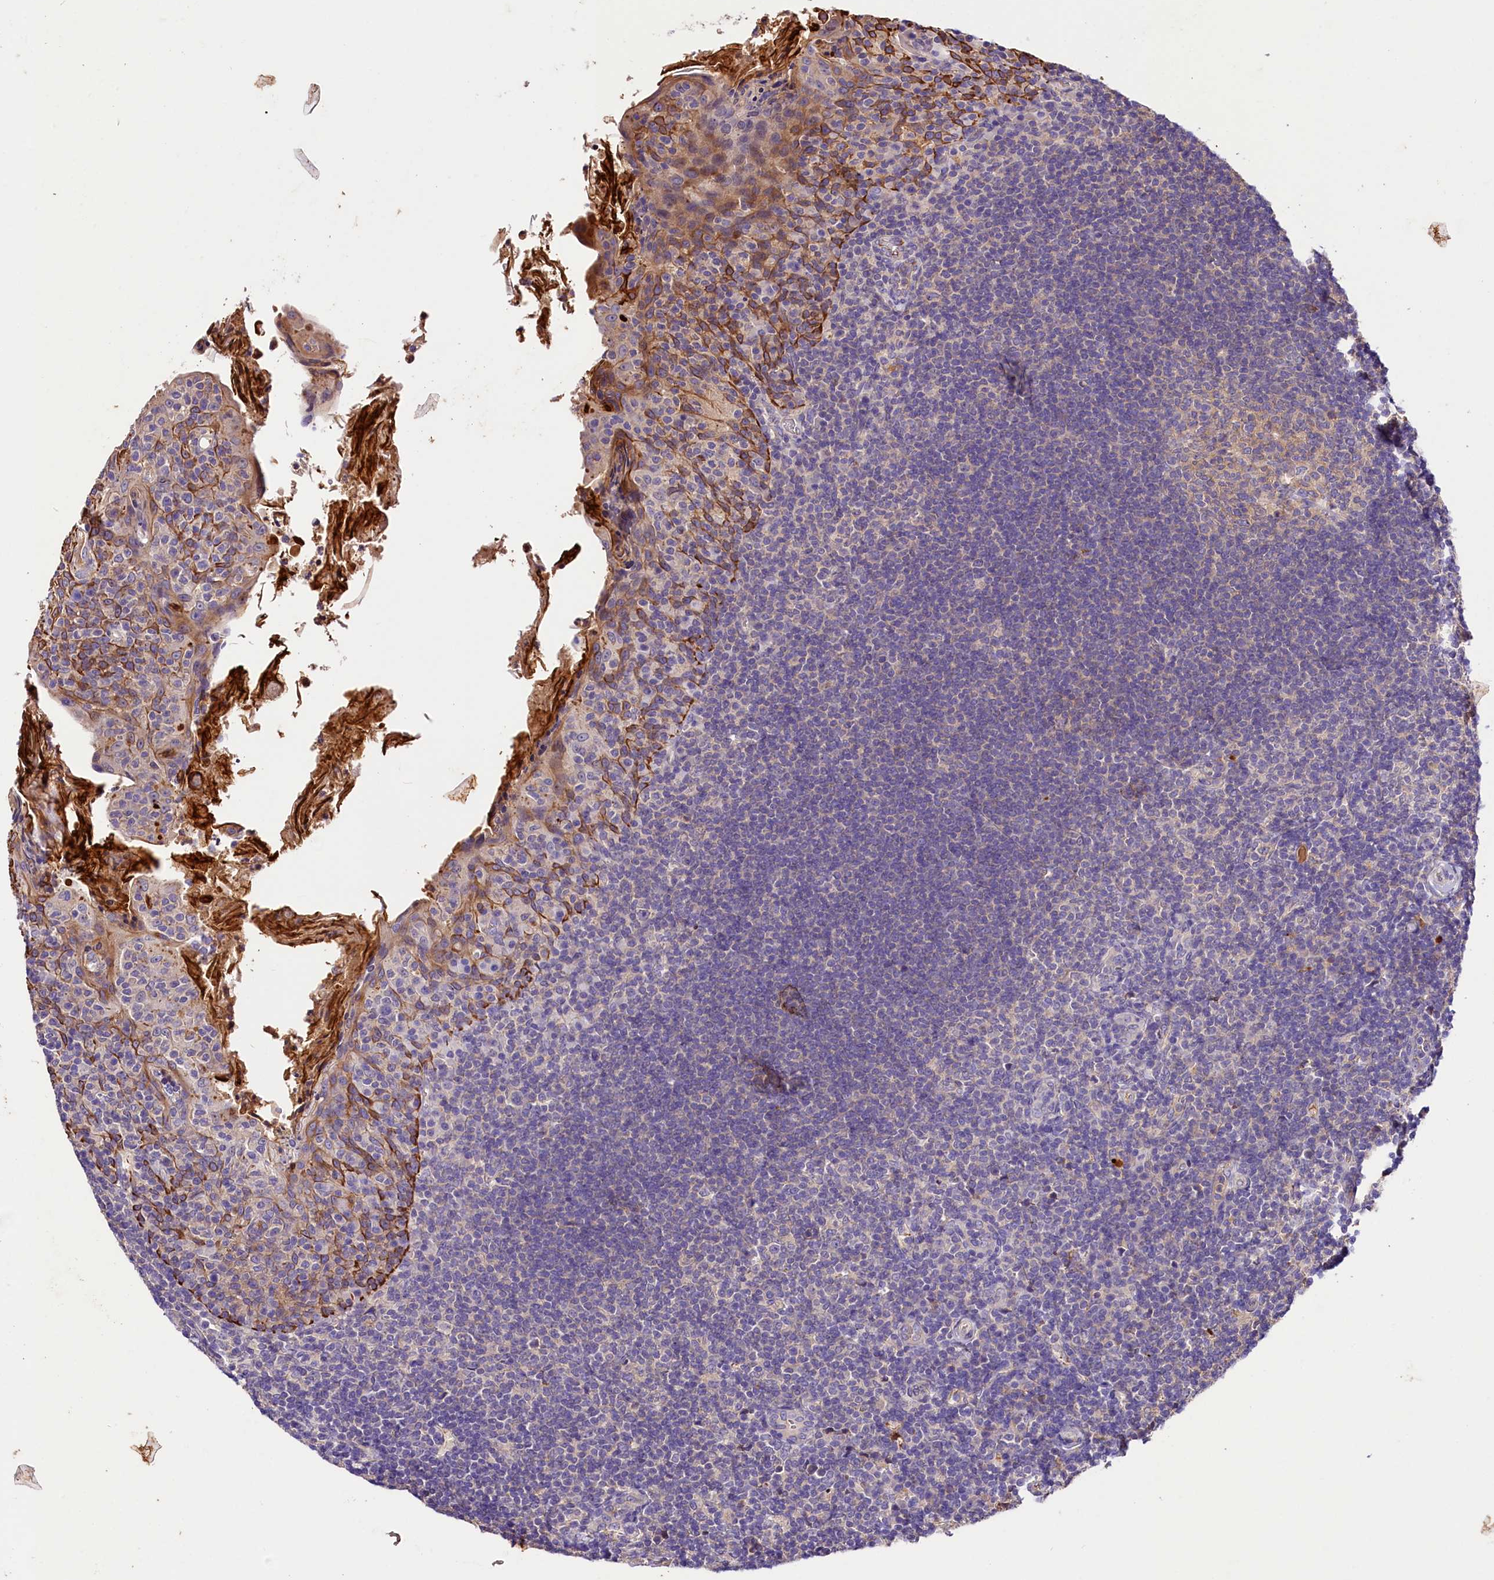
{"staining": {"intensity": "negative", "quantity": "none", "location": "none"}, "tissue": "tonsil", "cell_type": "Germinal center cells", "image_type": "normal", "snomed": [{"axis": "morphology", "description": "Normal tissue, NOS"}, {"axis": "topography", "description": "Tonsil"}], "caption": "Germinal center cells are negative for protein expression in unremarkable human tonsil. (DAB (3,3'-diaminobenzidine) immunohistochemistry with hematoxylin counter stain).", "gene": "ARMC6", "patient": {"sex": "female", "age": 10}}